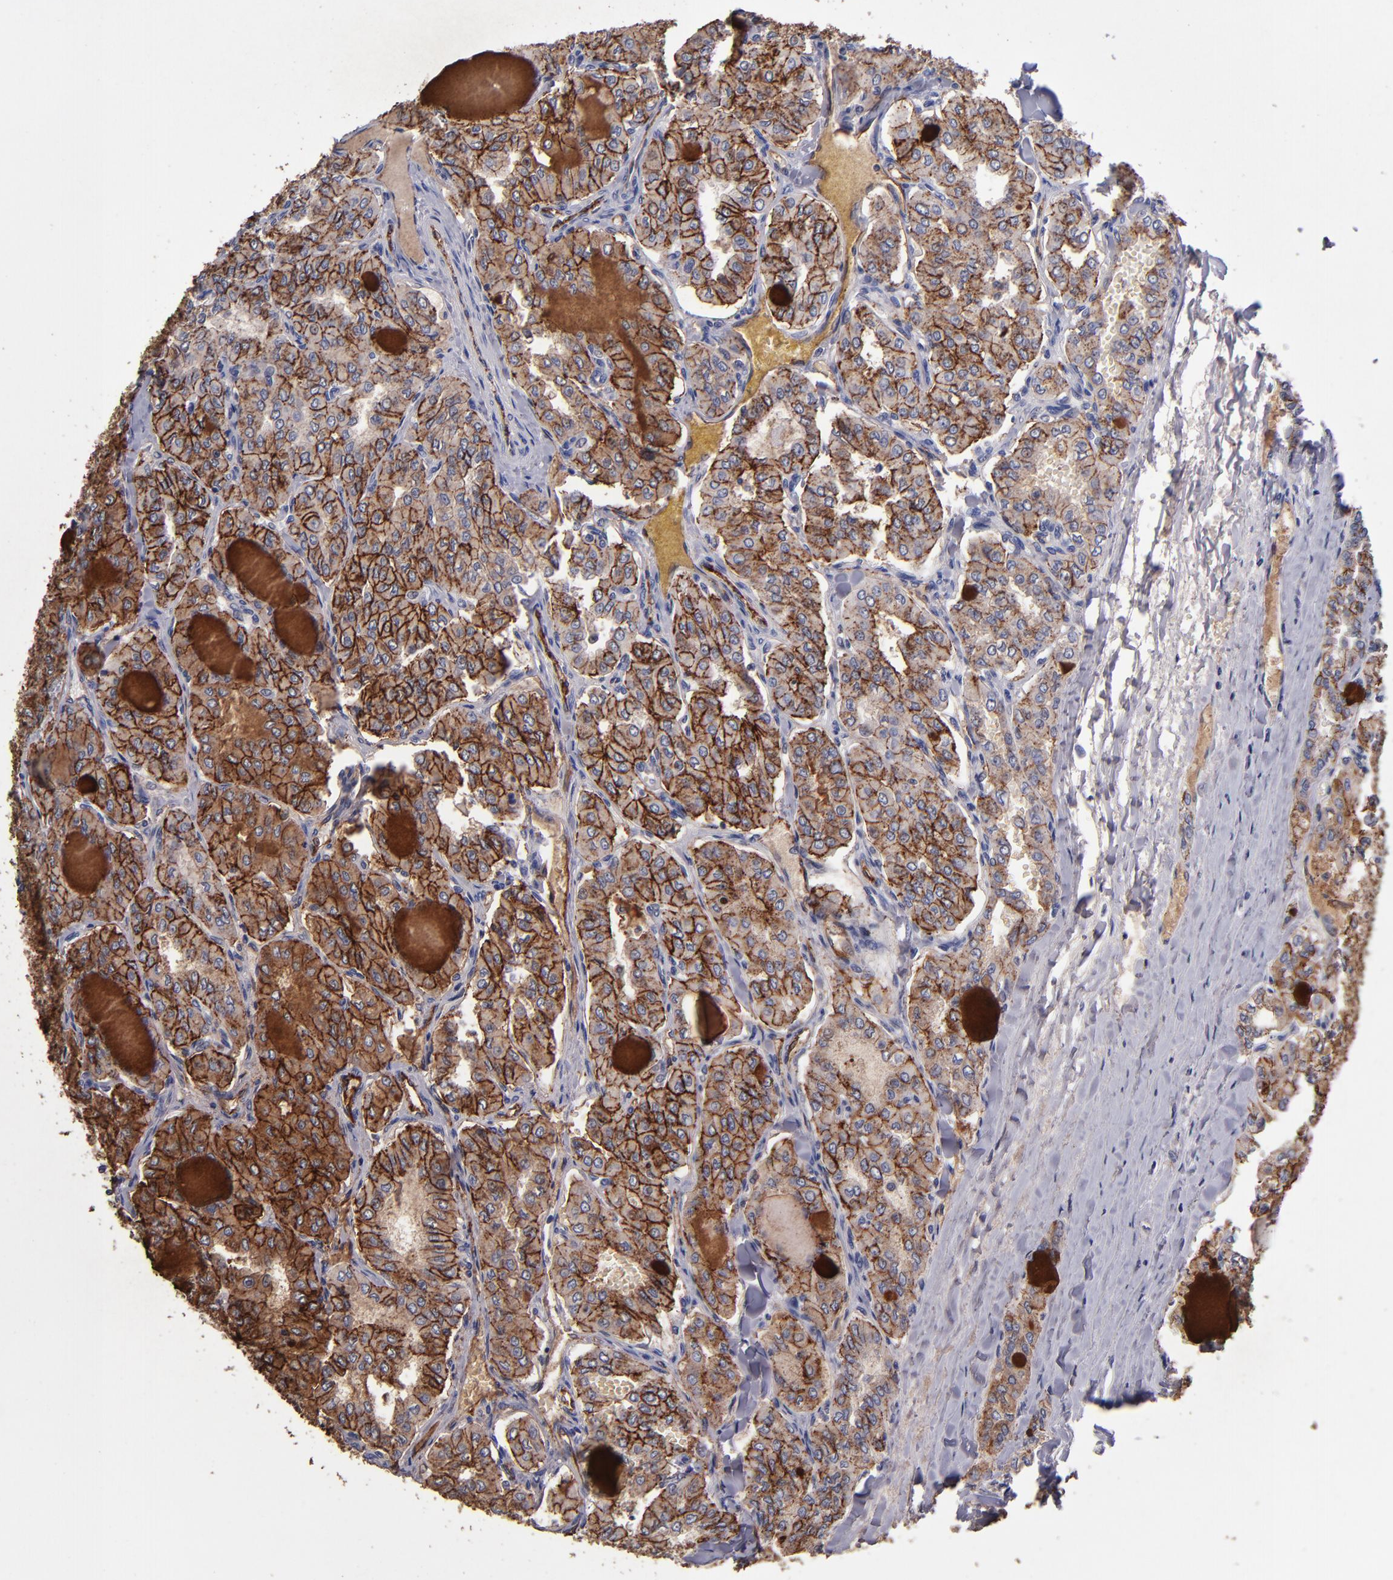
{"staining": {"intensity": "strong", "quantity": ">75%", "location": "cytoplasmic/membranous"}, "tissue": "thyroid cancer", "cell_type": "Tumor cells", "image_type": "cancer", "snomed": [{"axis": "morphology", "description": "Papillary adenocarcinoma, NOS"}, {"axis": "topography", "description": "Thyroid gland"}], "caption": "This micrograph reveals immunohistochemistry staining of human thyroid cancer (papillary adenocarcinoma), with high strong cytoplasmic/membranous staining in about >75% of tumor cells.", "gene": "CLDN5", "patient": {"sex": "male", "age": 20}}